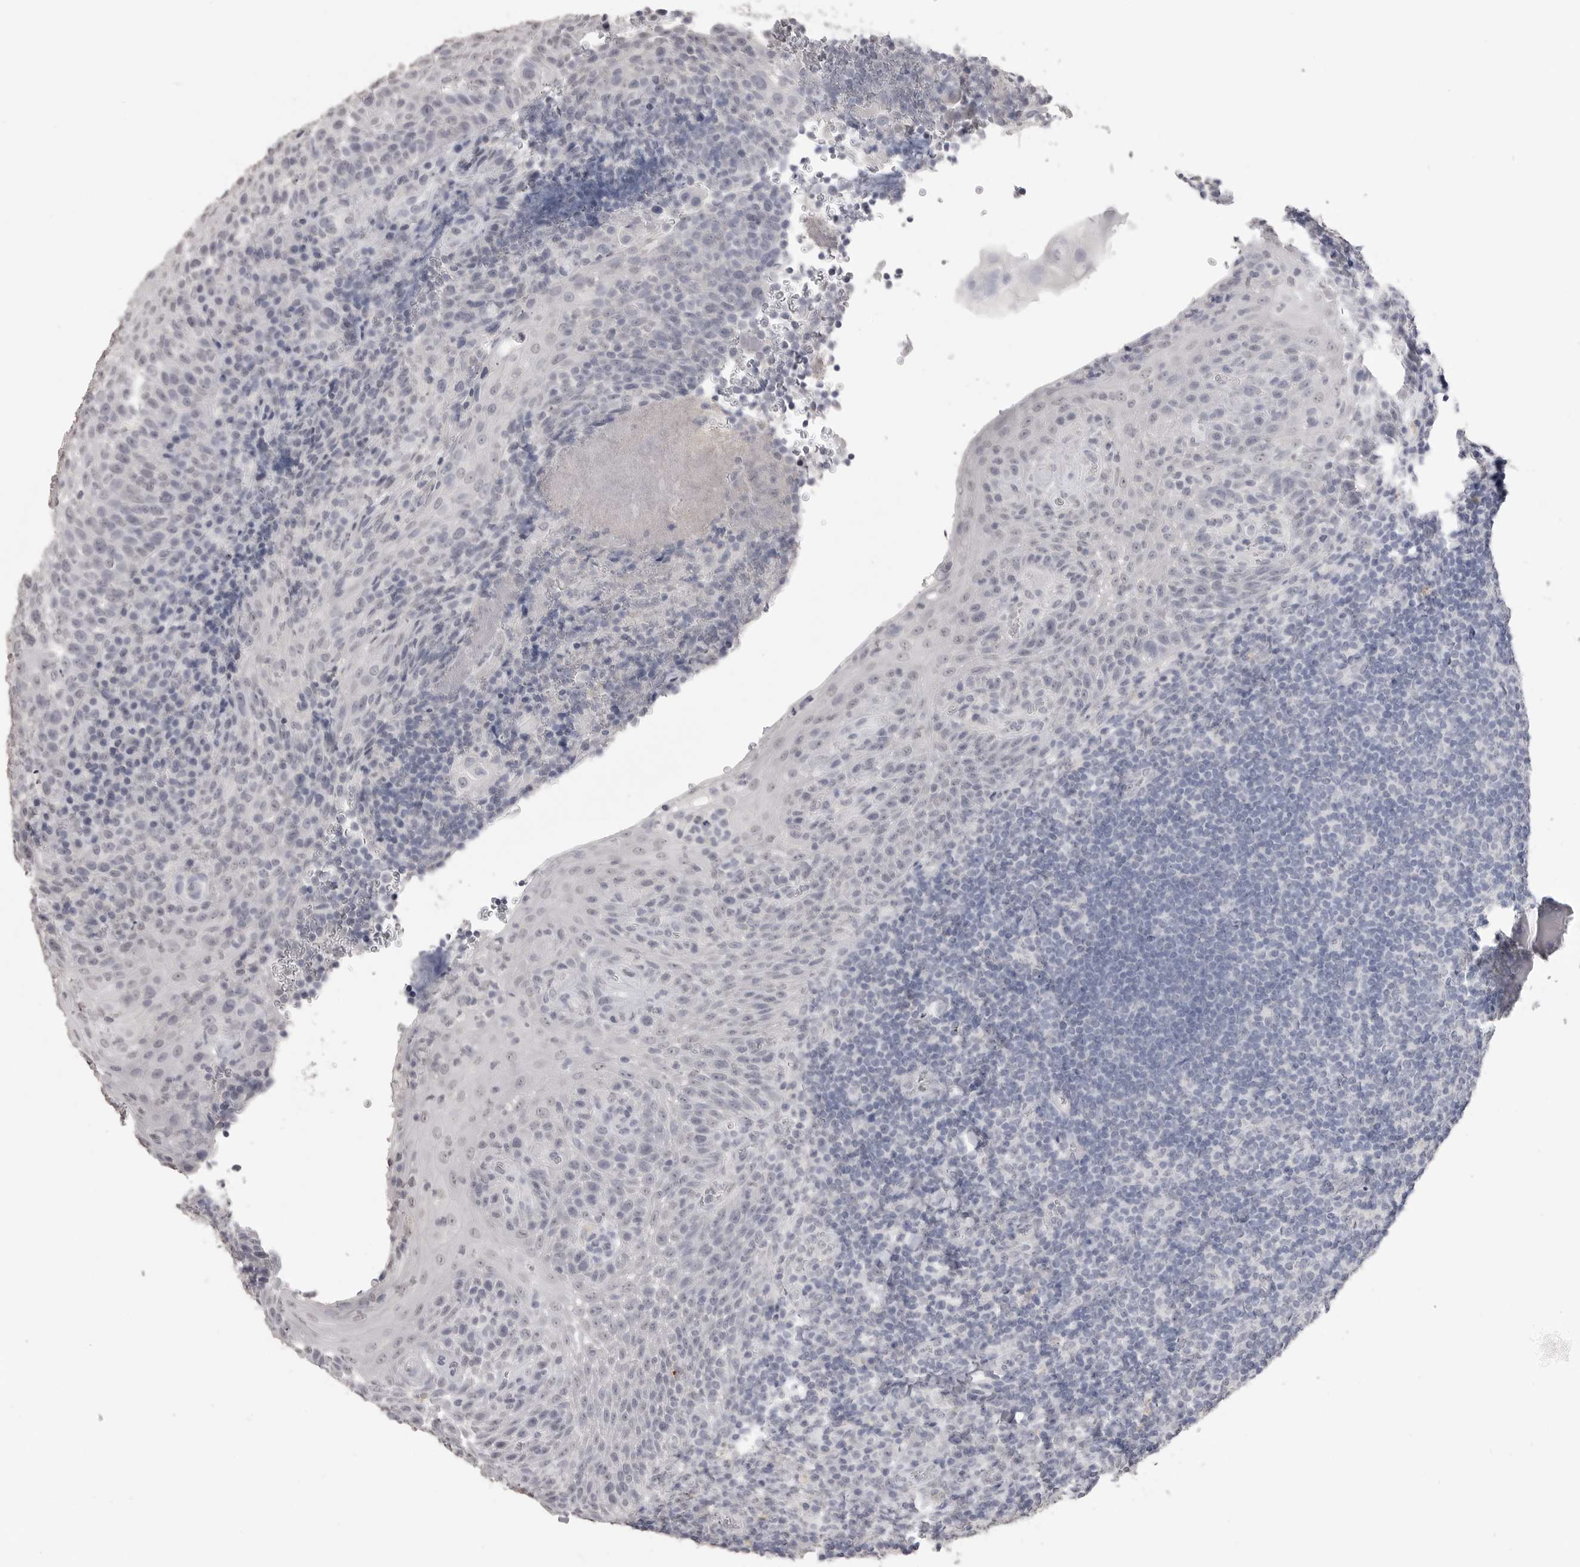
{"staining": {"intensity": "negative", "quantity": "none", "location": "none"}, "tissue": "tonsil", "cell_type": "Germinal center cells", "image_type": "normal", "snomed": [{"axis": "morphology", "description": "Normal tissue, NOS"}, {"axis": "topography", "description": "Tonsil"}], "caption": "Protein analysis of benign tonsil displays no significant staining in germinal center cells. The staining was performed using DAB (3,3'-diaminobenzidine) to visualize the protein expression in brown, while the nuclei were stained in blue with hematoxylin (Magnification: 20x).", "gene": "ICAM5", "patient": {"sex": "male", "age": 37}}